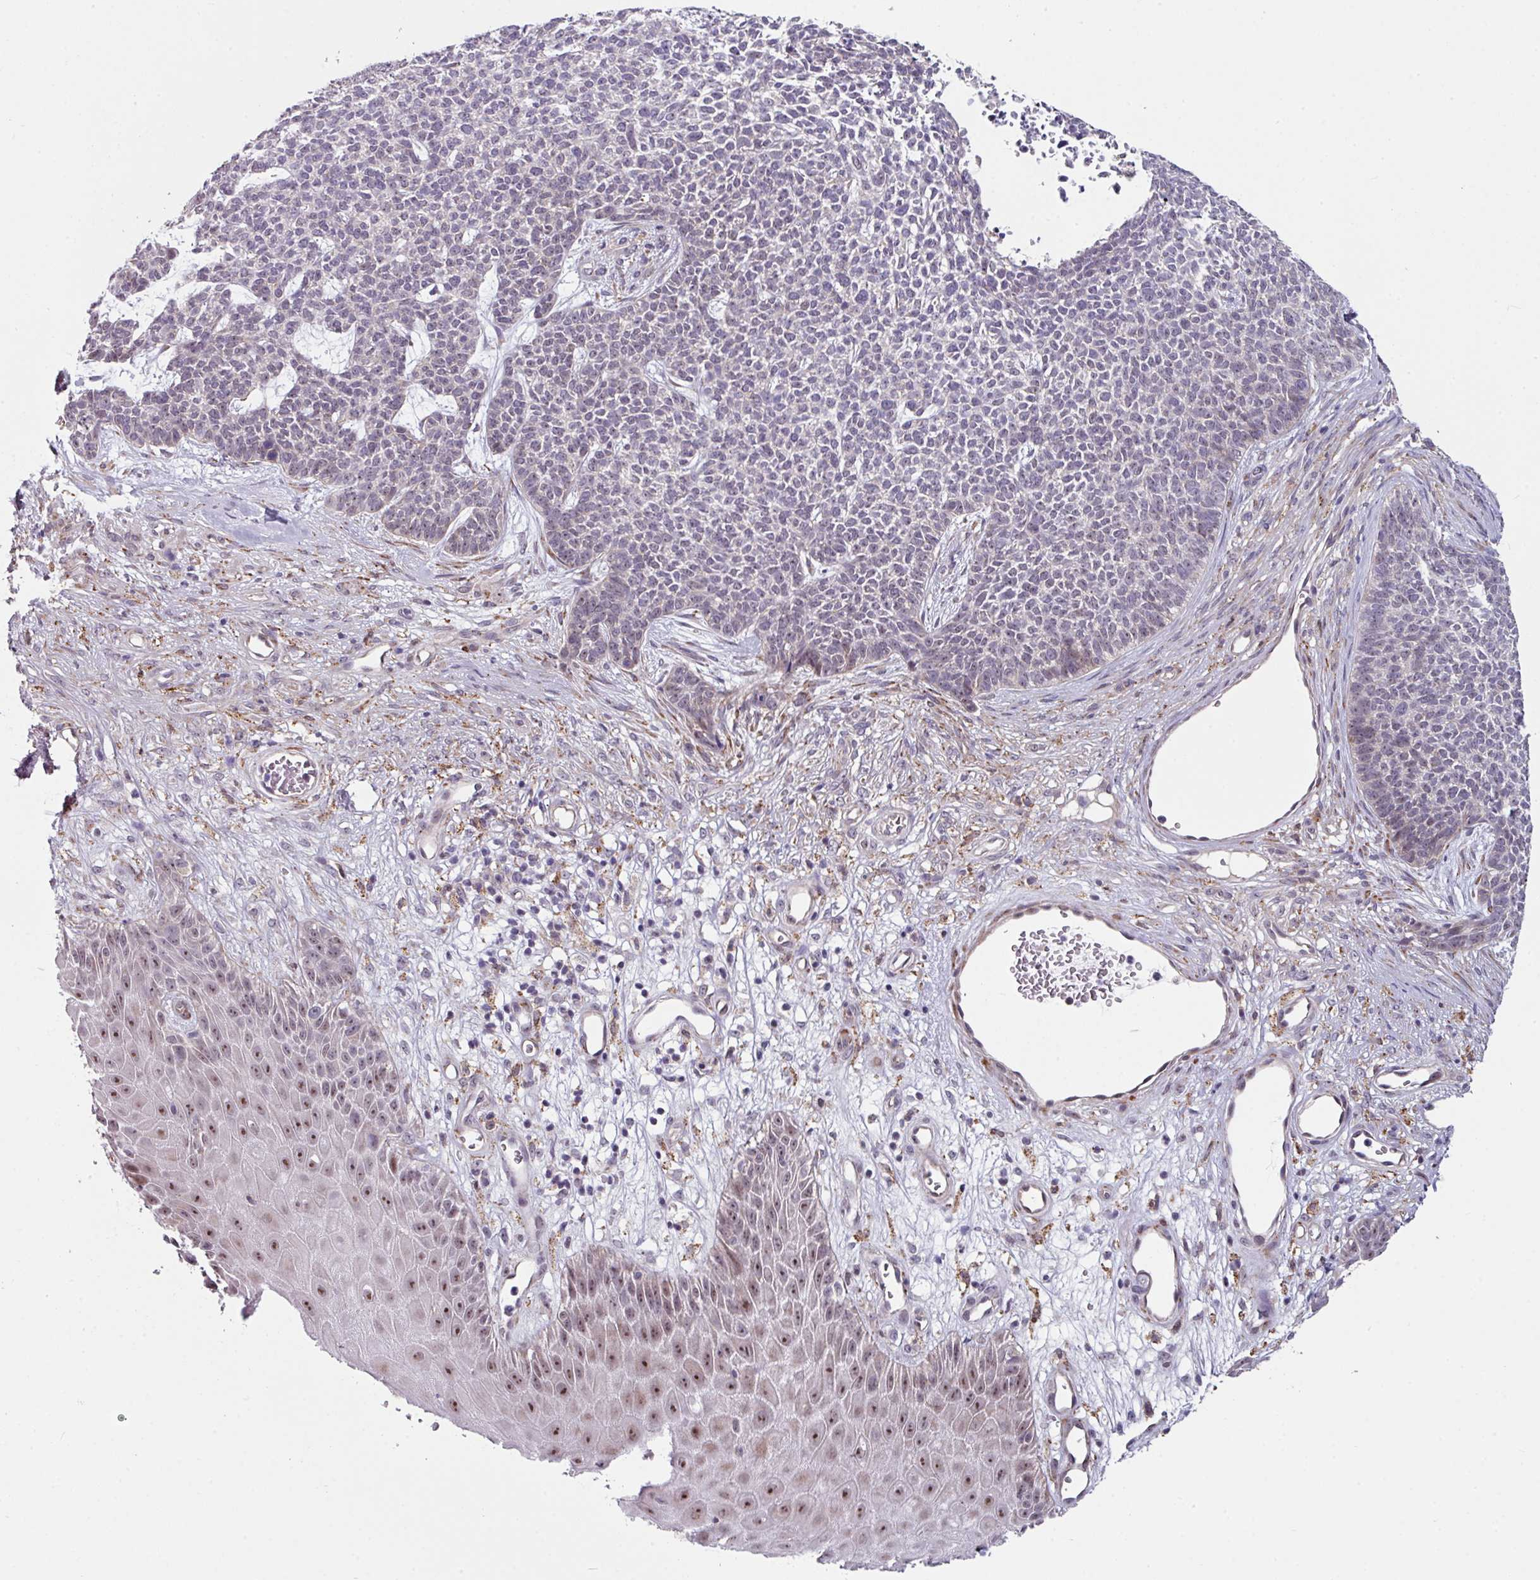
{"staining": {"intensity": "negative", "quantity": "none", "location": "none"}, "tissue": "skin cancer", "cell_type": "Tumor cells", "image_type": "cancer", "snomed": [{"axis": "morphology", "description": "Basal cell carcinoma"}, {"axis": "topography", "description": "Skin"}], "caption": "A photomicrograph of skin cancer (basal cell carcinoma) stained for a protein demonstrates no brown staining in tumor cells.", "gene": "BMS1", "patient": {"sex": "female", "age": 84}}